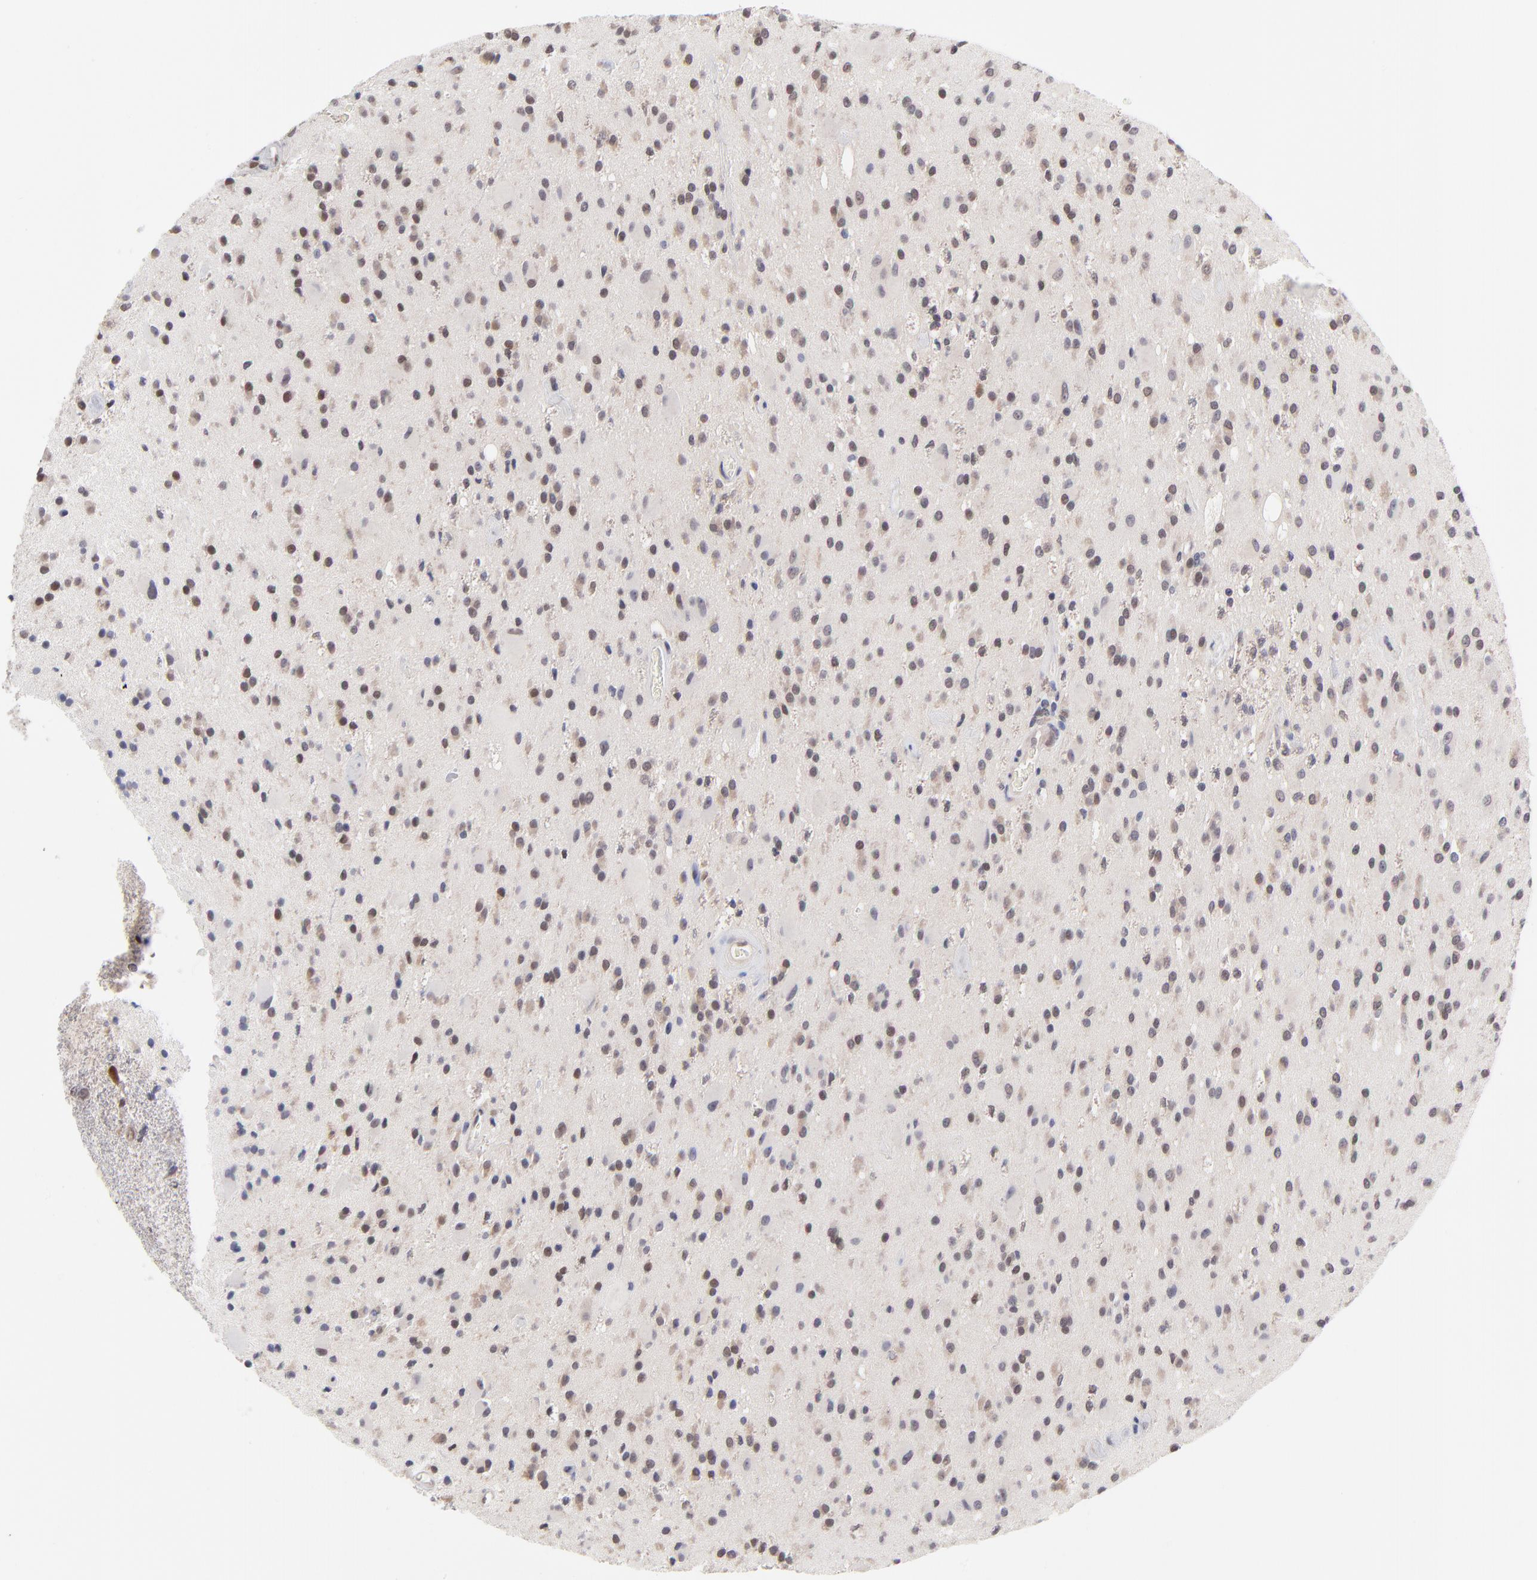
{"staining": {"intensity": "weak", "quantity": "25%-75%", "location": "cytoplasmic/membranous"}, "tissue": "glioma", "cell_type": "Tumor cells", "image_type": "cancer", "snomed": [{"axis": "morphology", "description": "Glioma, malignant, Low grade"}, {"axis": "topography", "description": "Brain"}], "caption": "The photomicrograph exhibits immunohistochemical staining of malignant glioma (low-grade). There is weak cytoplasmic/membranous staining is seen in about 25%-75% of tumor cells. The staining was performed using DAB to visualize the protein expression in brown, while the nuclei were stained in blue with hematoxylin (Magnification: 20x).", "gene": "UBE2E3", "patient": {"sex": "male", "age": 58}}